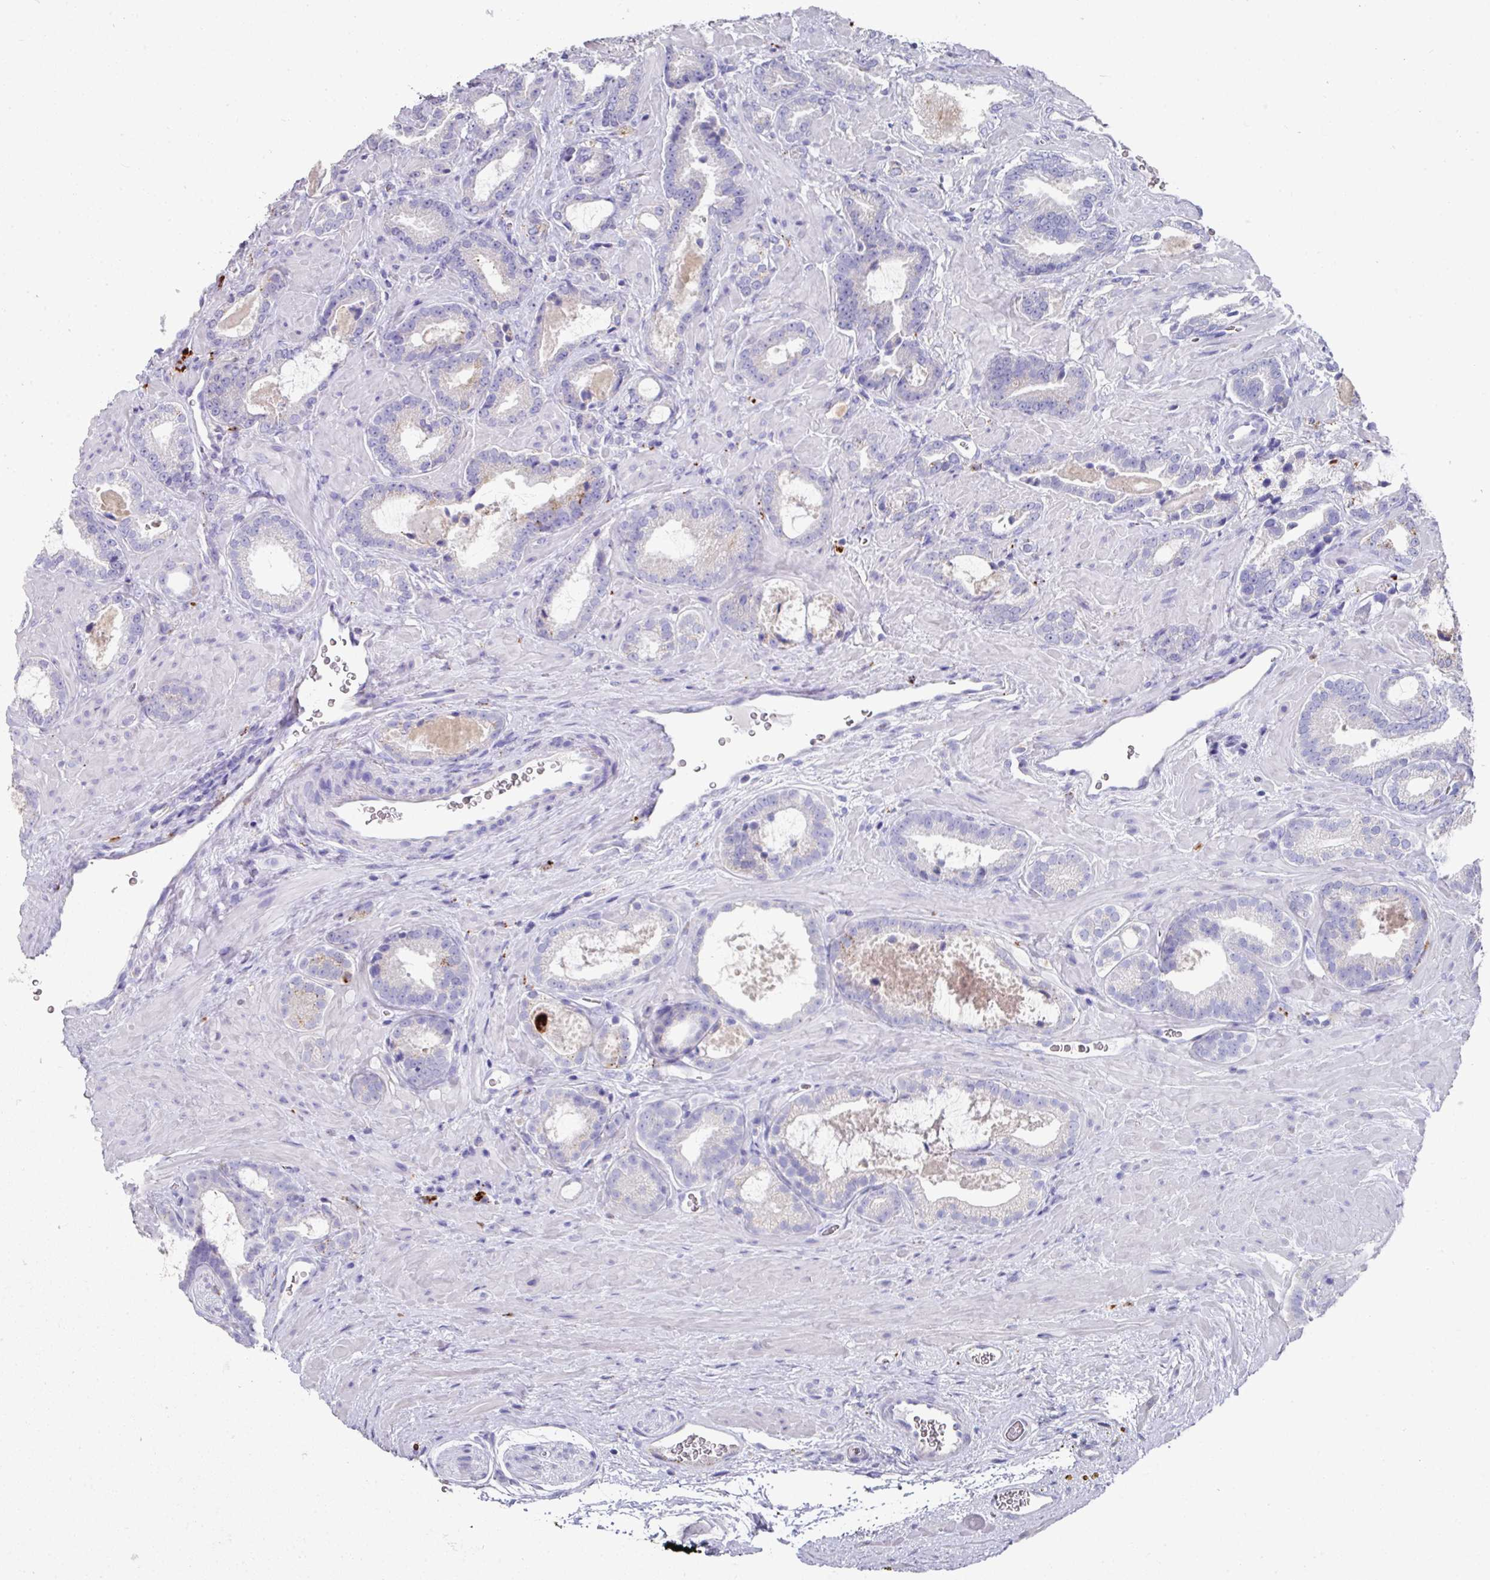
{"staining": {"intensity": "negative", "quantity": "none", "location": "none"}, "tissue": "prostate cancer", "cell_type": "Tumor cells", "image_type": "cancer", "snomed": [{"axis": "morphology", "description": "Adenocarcinoma, Low grade"}, {"axis": "topography", "description": "Prostate"}], "caption": "Immunohistochemistry image of neoplastic tissue: low-grade adenocarcinoma (prostate) stained with DAB reveals no significant protein staining in tumor cells.", "gene": "CPVL", "patient": {"sex": "male", "age": 62}}